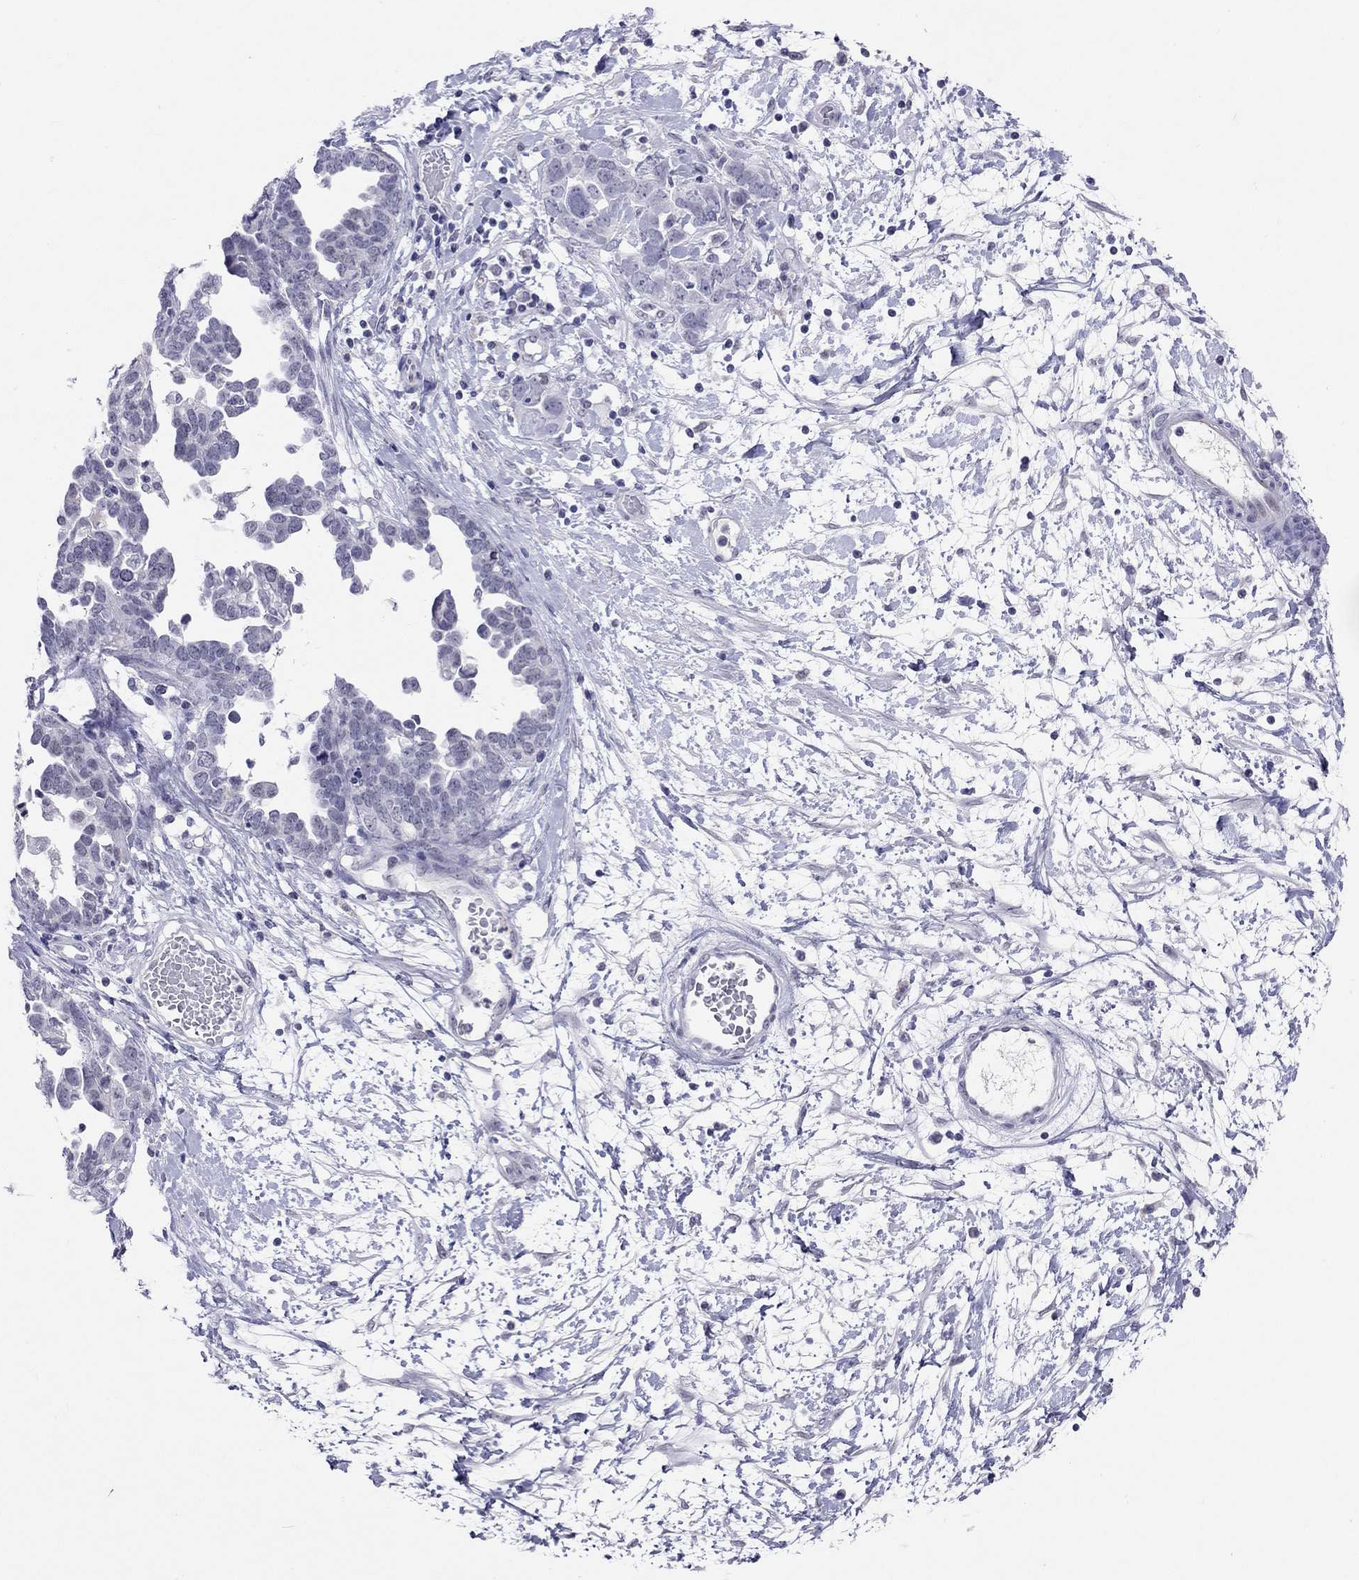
{"staining": {"intensity": "negative", "quantity": "none", "location": "none"}, "tissue": "ovarian cancer", "cell_type": "Tumor cells", "image_type": "cancer", "snomed": [{"axis": "morphology", "description": "Cystadenocarcinoma, serous, NOS"}, {"axis": "topography", "description": "Ovary"}], "caption": "The photomicrograph shows no significant staining in tumor cells of serous cystadenocarcinoma (ovarian).", "gene": "JHY", "patient": {"sex": "female", "age": 54}}